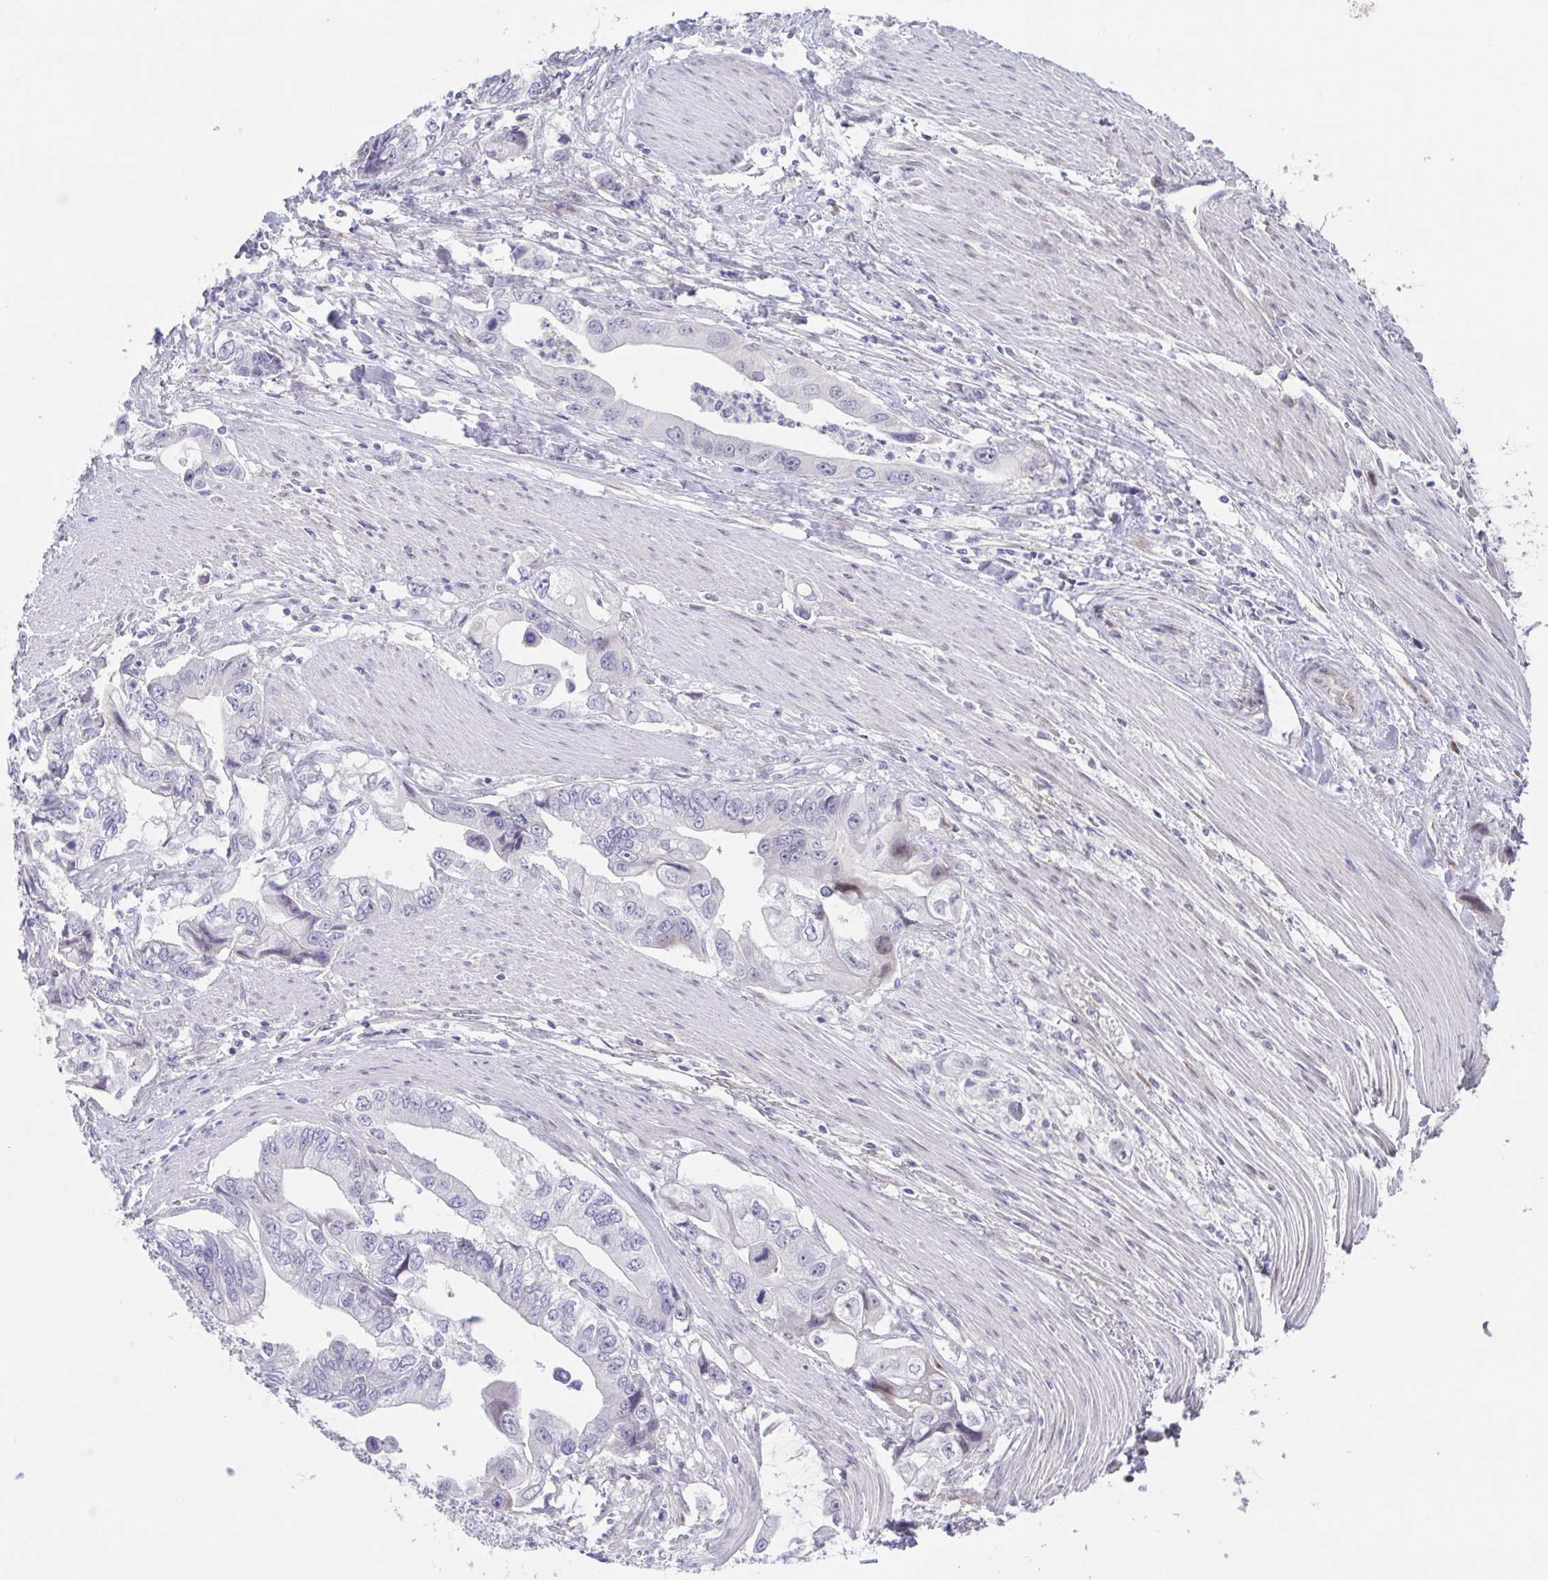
{"staining": {"intensity": "negative", "quantity": "none", "location": "none"}, "tissue": "stomach cancer", "cell_type": "Tumor cells", "image_type": "cancer", "snomed": [{"axis": "morphology", "description": "Adenocarcinoma, NOS"}, {"axis": "topography", "description": "Pancreas"}, {"axis": "topography", "description": "Stomach, upper"}], "caption": "The histopathology image demonstrates no staining of tumor cells in stomach adenocarcinoma.", "gene": "POU2F3", "patient": {"sex": "male", "age": 77}}